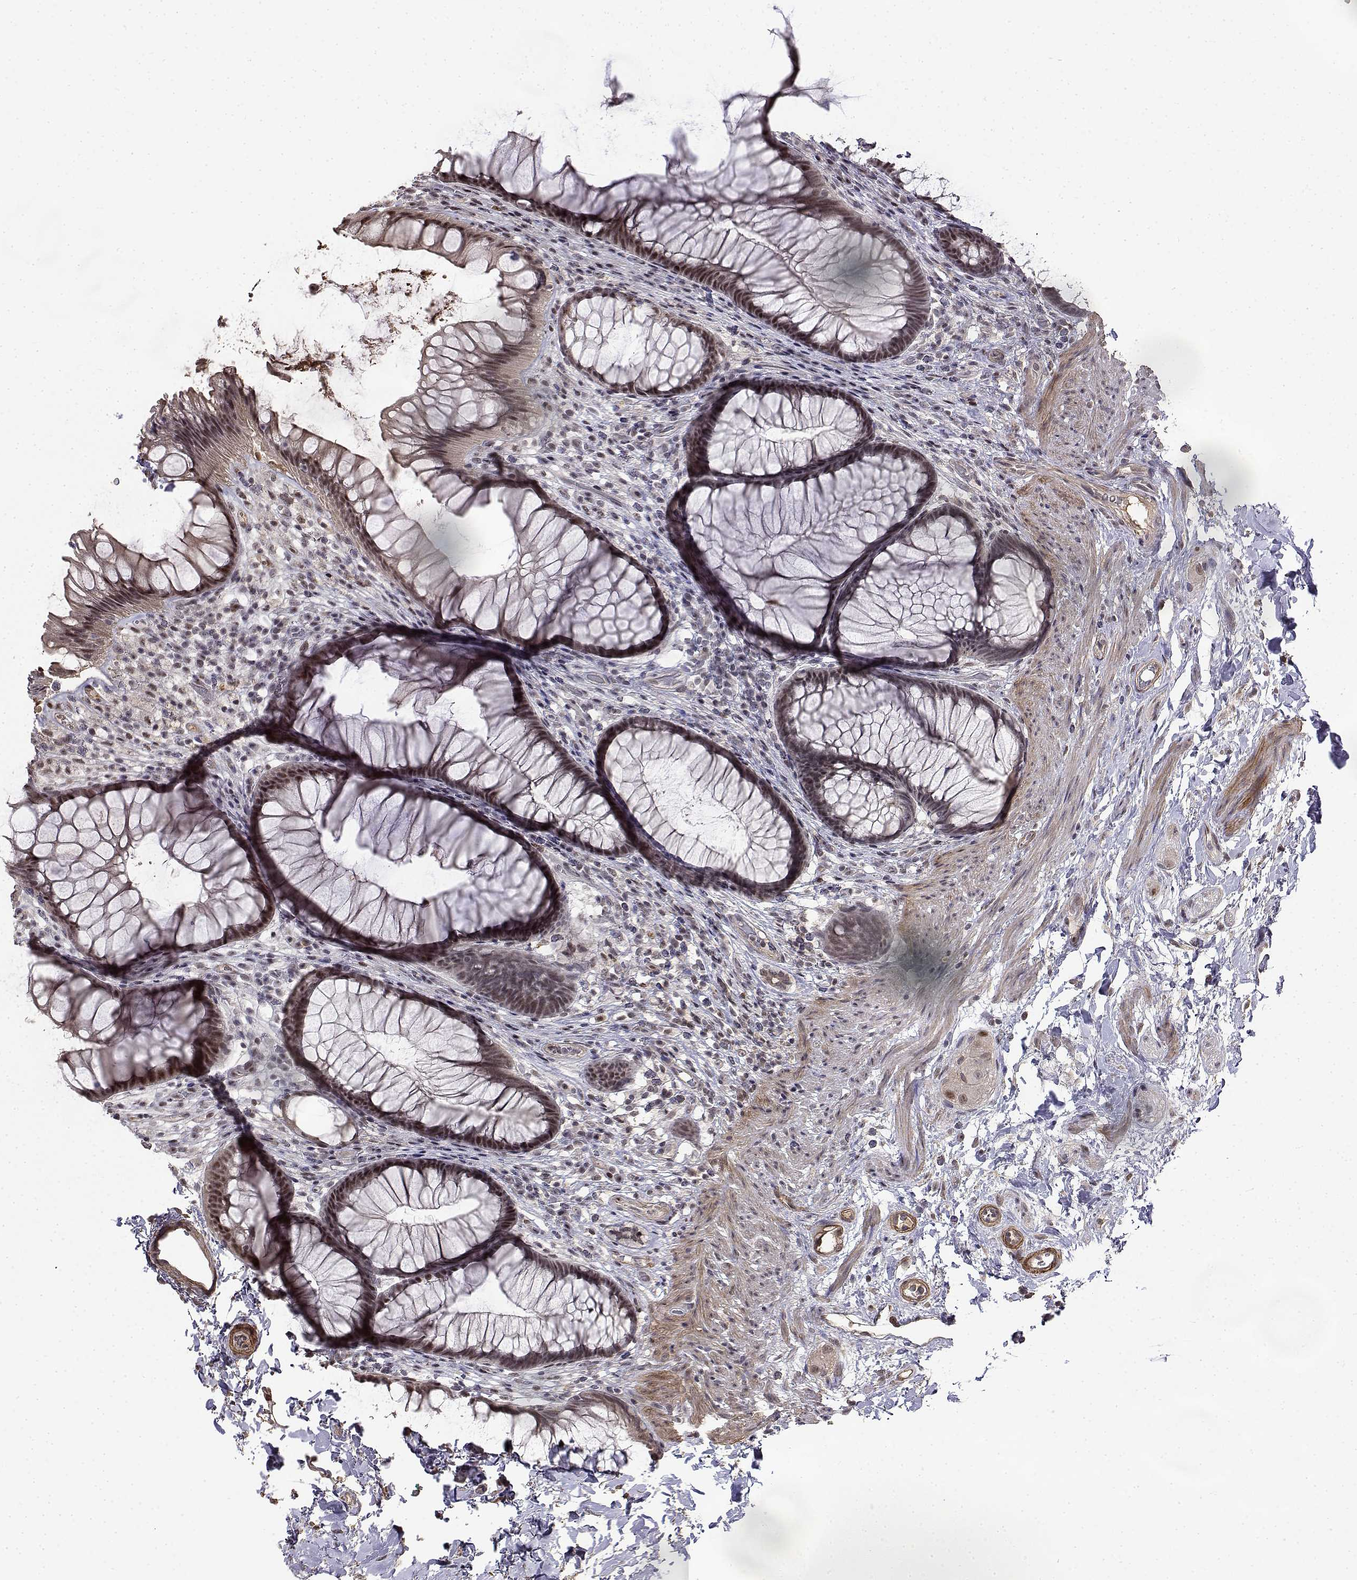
{"staining": {"intensity": "moderate", "quantity": ">75%", "location": "nuclear"}, "tissue": "rectum", "cell_type": "Glandular cells", "image_type": "normal", "snomed": [{"axis": "morphology", "description": "Normal tissue, NOS"}, {"axis": "topography", "description": "Smooth muscle"}, {"axis": "topography", "description": "Rectum"}], "caption": "About >75% of glandular cells in benign rectum show moderate nuclear protein positivity as visualized by brown immunohistochemical staining.", "gene": "ITGA7", "patient": {"sex": "male", "age": 53}}